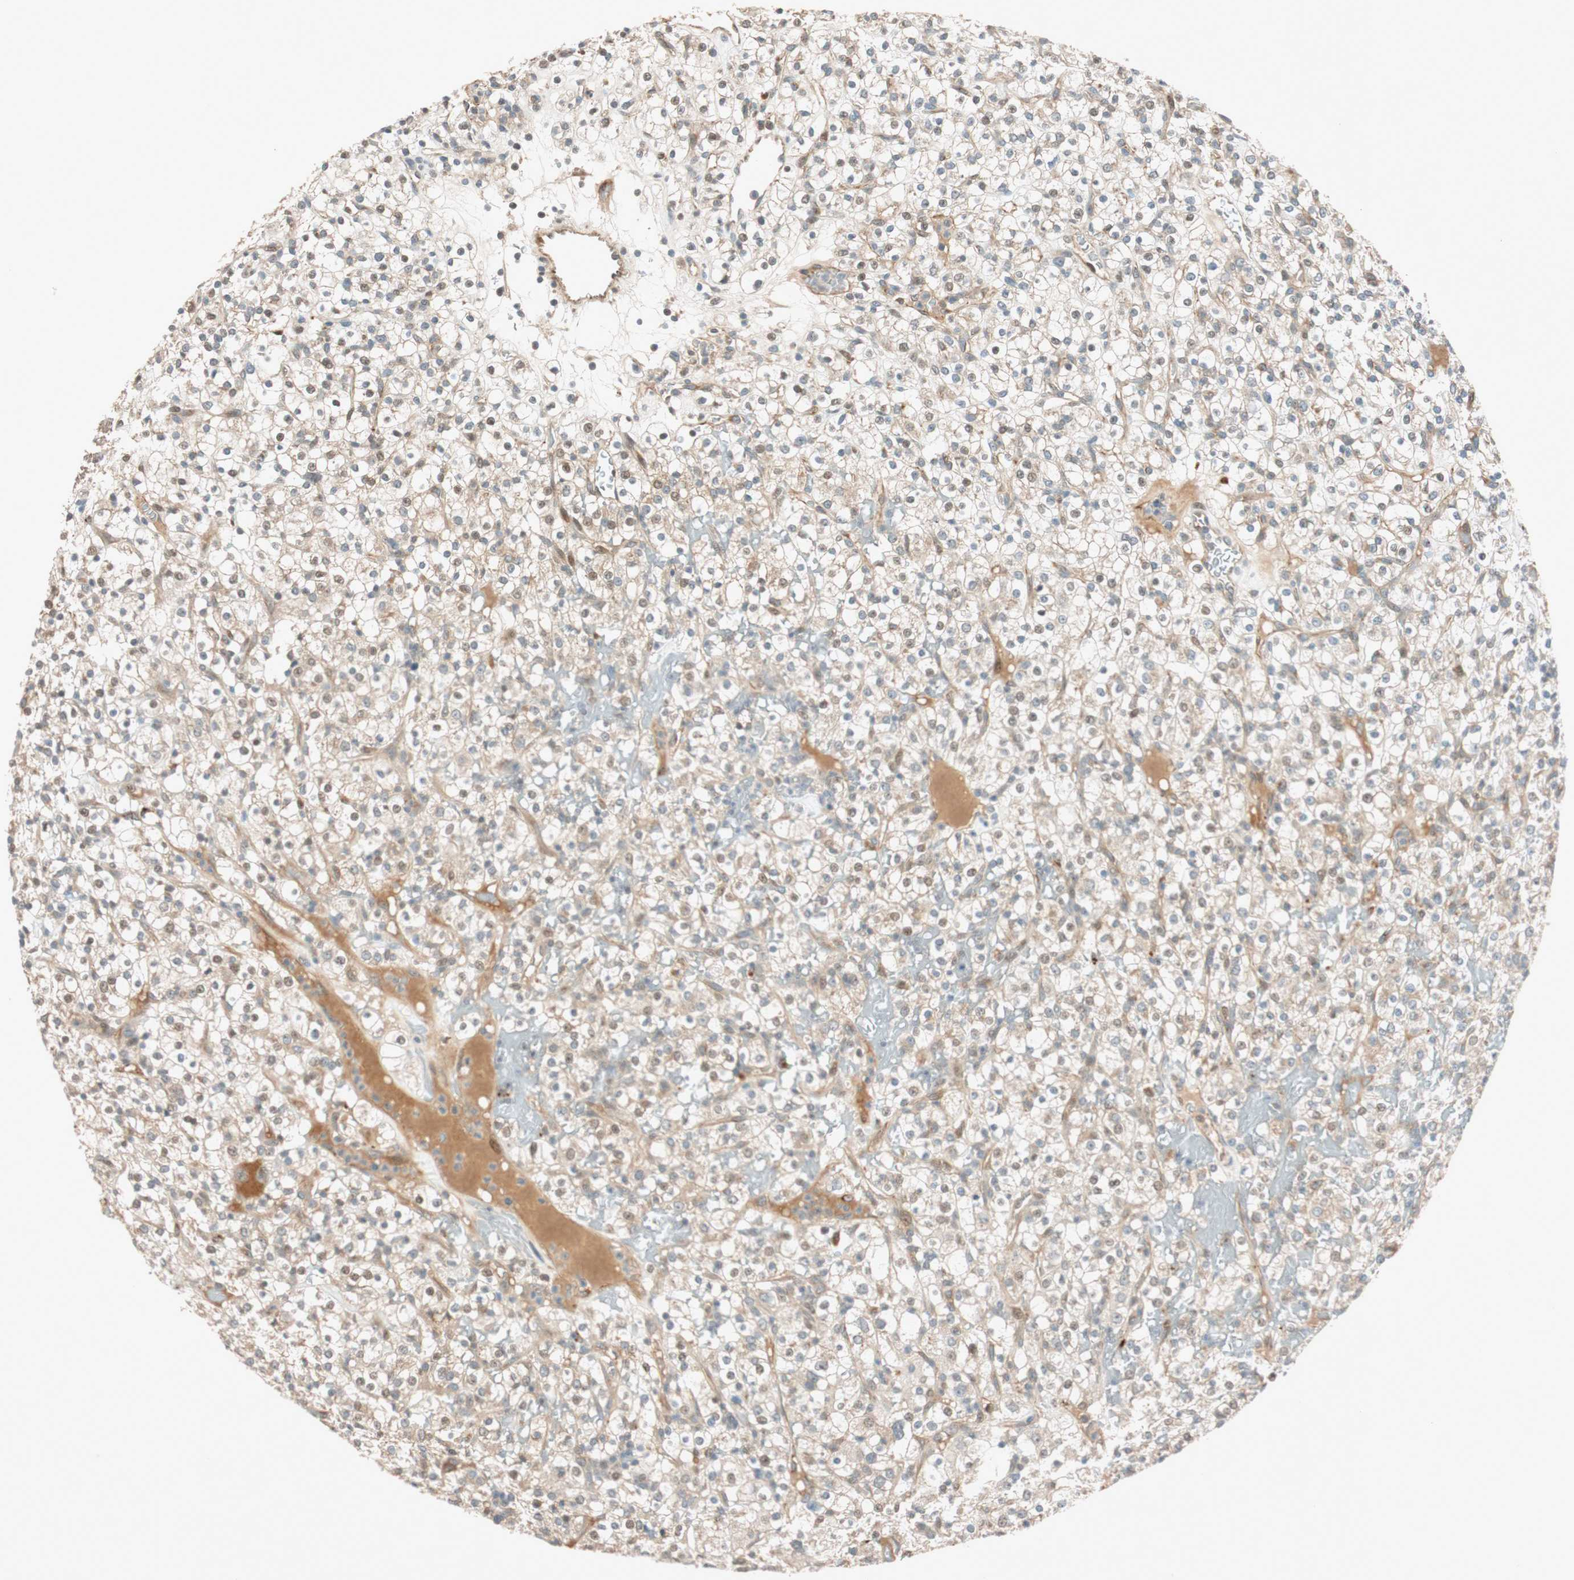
{"staining": {"intensity": "weak", "quantity": "25%-75%", "location": "cytoplasmic/membranous"}, "tissue": "renal cancer", "cell_type": "Tumor cells", "image_type": "cancer", "snomed": [{"axis": "morphology", "description": "Normal tissue, NOS"}, {"axis": "morphology", "description": "Adenocarcinoma, NOS"}, {"axis": "topography", "description": "Kidney"}], "caption": "The histopathology image reveals immunohistochemical staining of renal cancer (adenocarcinoma). There is weak cytoplasmic/membranous staining is present in about 25%-75% of tumor cells.", "gene": "EPHA6", "patient": {"sex": "female", "age": 72}}